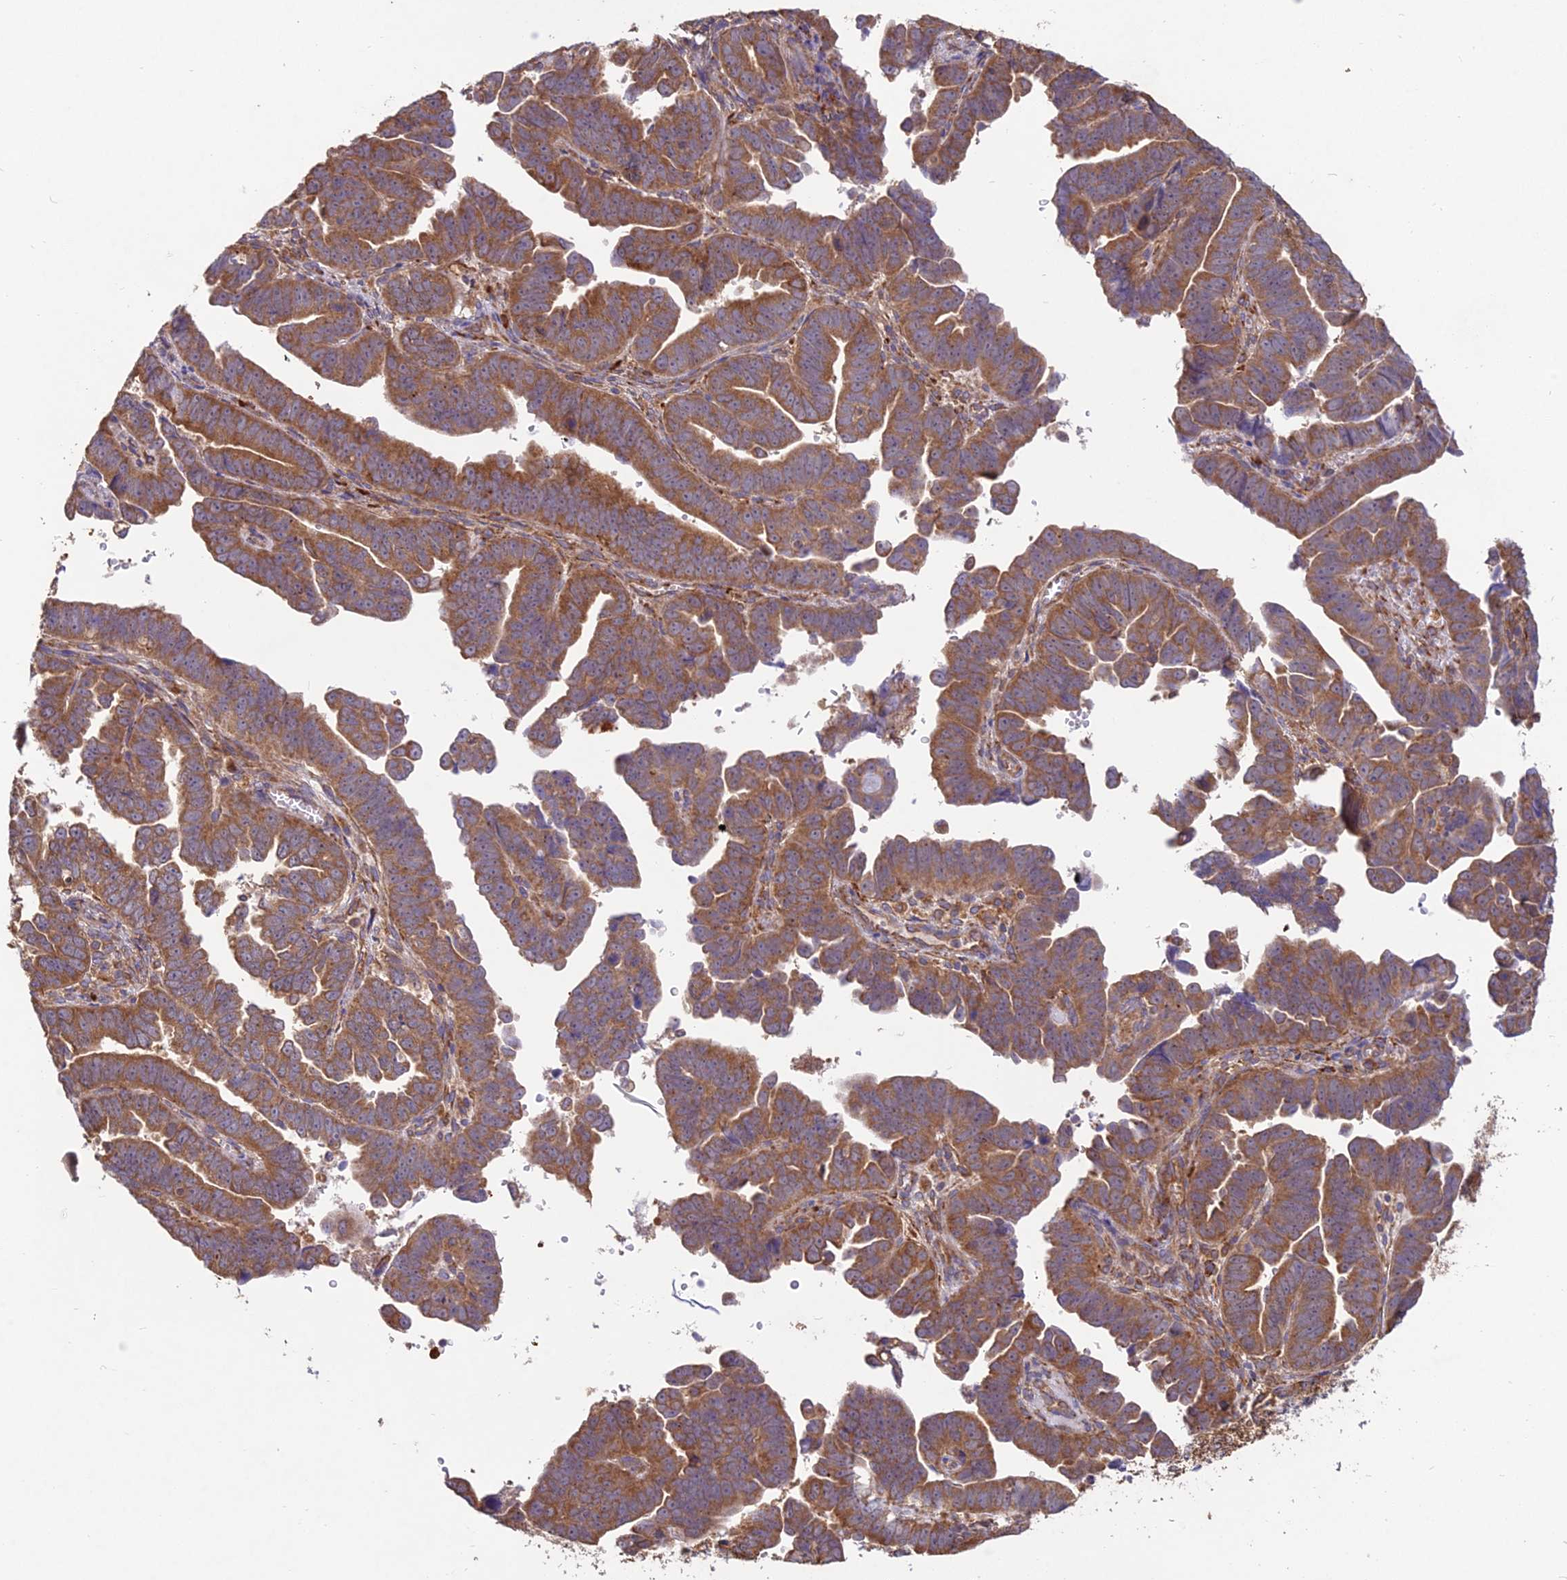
{"staining": {"intensity": "moderate", "quantity": ">75%", "location": "cytoplasmic/membranous"}, "tissue": "endometrial cancer", "cell_type": "Tumor cells", "image_type": "cancer", "snomed": [{"axis": "morphology", "description": "Adenocarcinoma, NOS"}, {"axis": "topography", "description": "Endometrium"}], "caption": "Tumor cells demonstrate medium levels of moderate cytoplasmic/membranous positivity in approximately >75% of cells in adenocarcinoma (endometrial).", "gene": "NXNL2", "patient": {"sex": "female", "age": 75}}